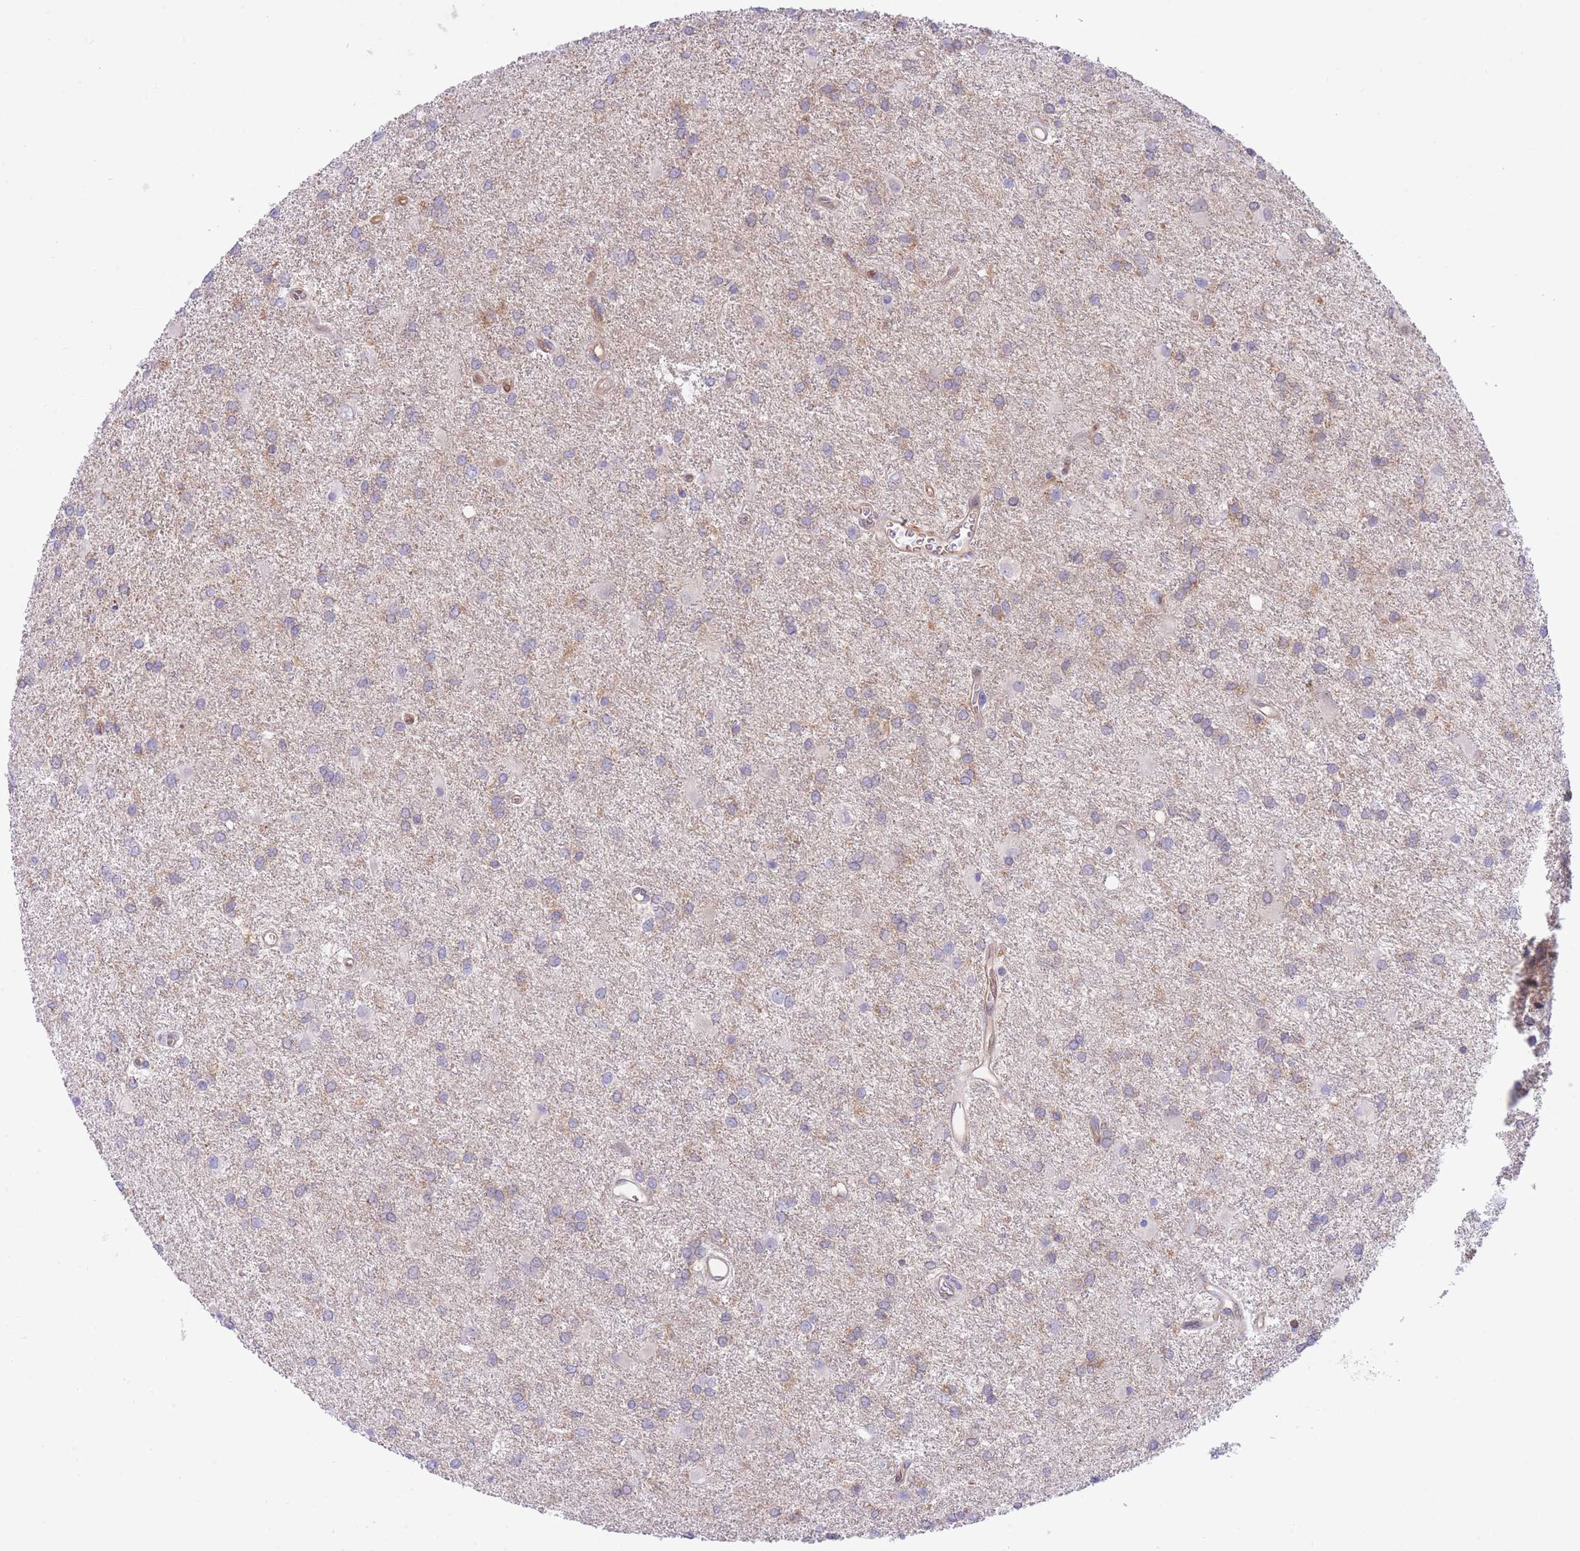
{"staining": {"intensity": "weak", "quantity": "25%-75%", "location": "cytoplasmic/membranous"}, "tissue": "glioma", "cell_type": "Tumor cells", "image_type": "cancer", "snomed": [{"axis": "morphology", "description": "Glioma, malignant, High grade"}, {"axis": "topography", "description": "Brain"}], "caption": "Immunohistochemistry histopathology image of neoplastic tissue: malignant high-grade glioma stained using immunohistochemistry (IHC) shows low levels of weak protein expression localized specifically in the cytoplasmic/membranous of tumor cells, appearing as a cytoplasmic/membranous brown color.", "gene": "NAMPT", "patient": {"sex": "female", "age": 50}}